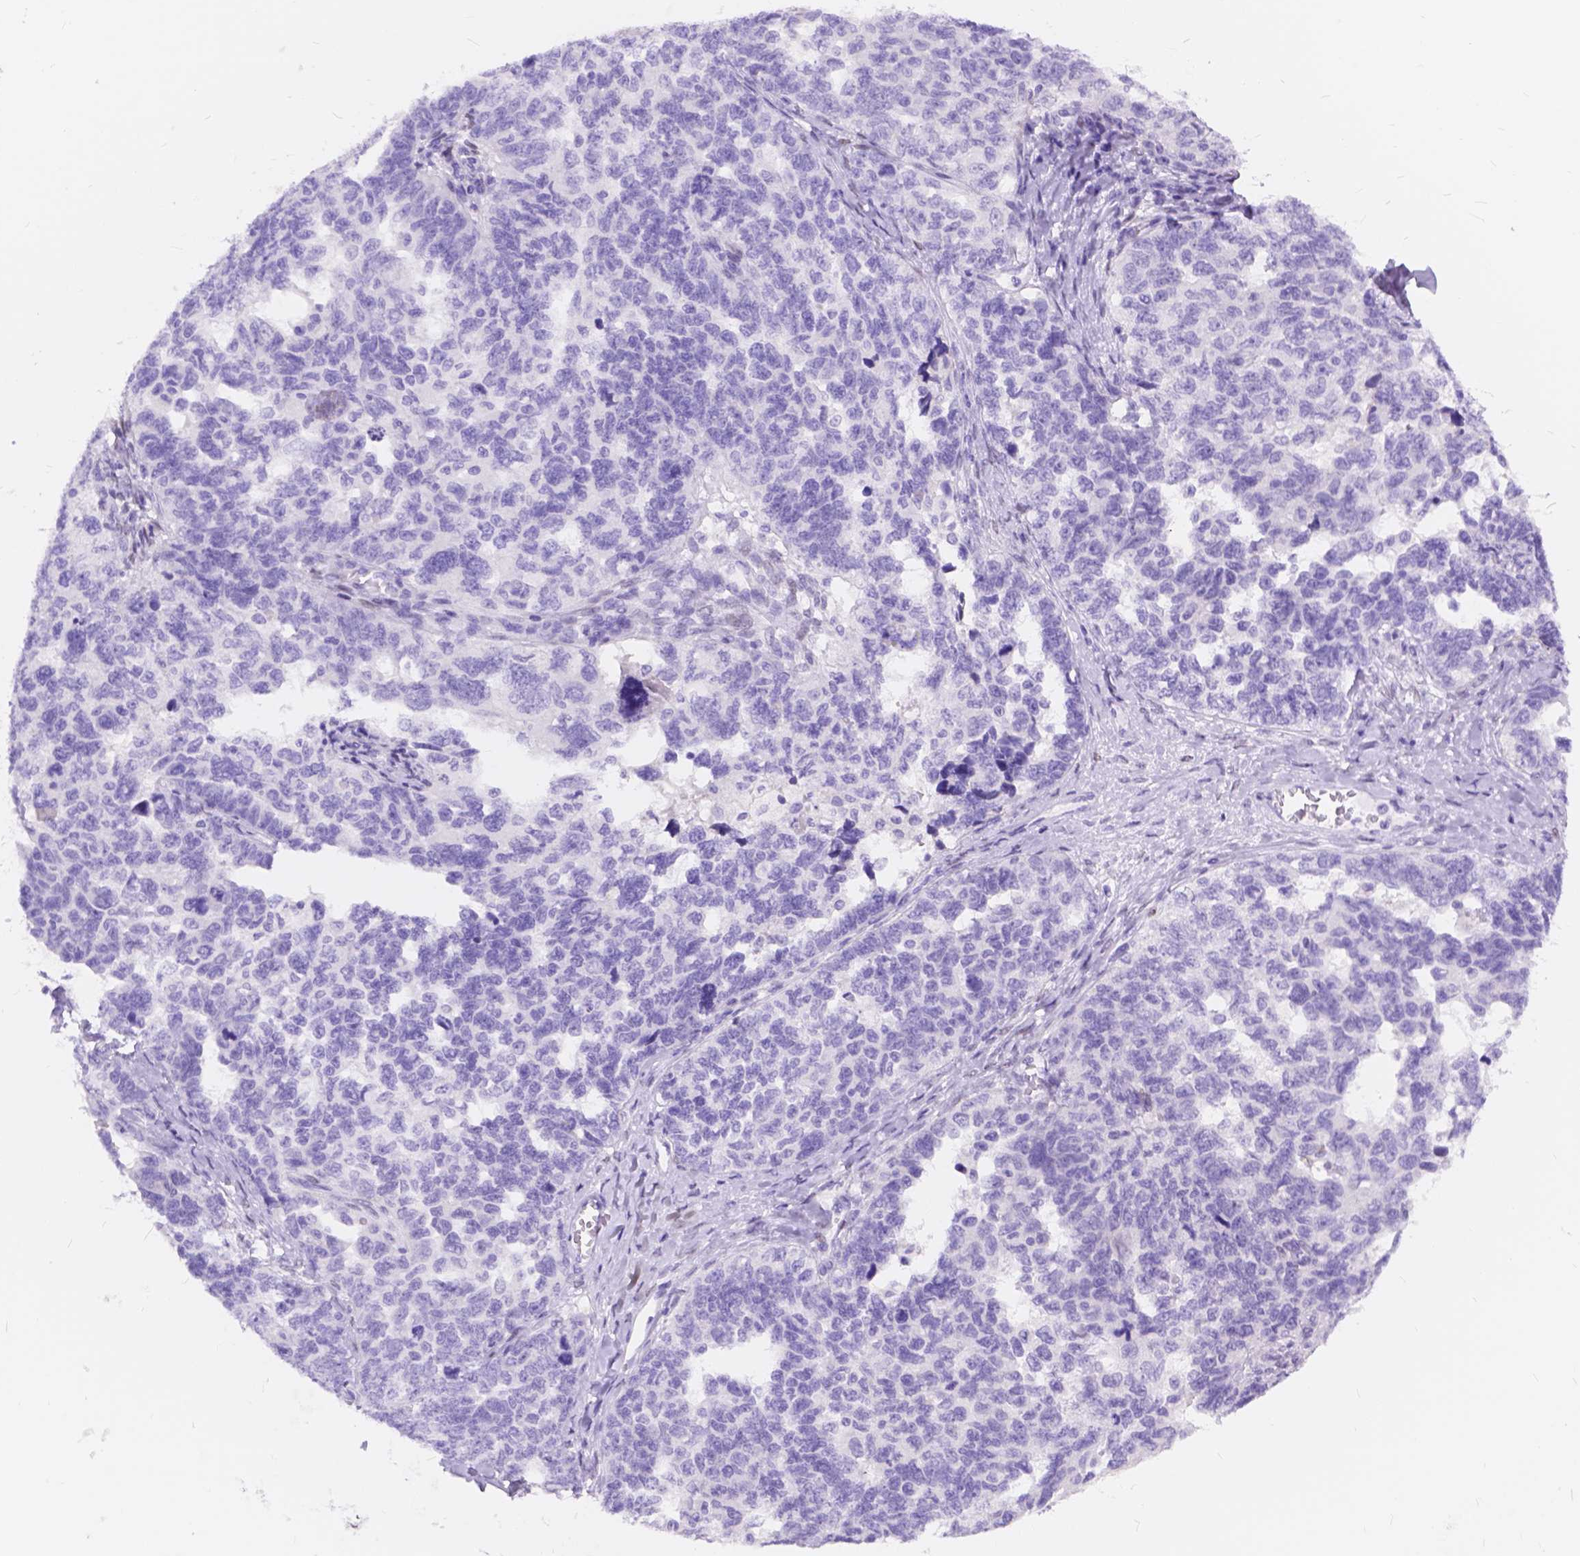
{"staining": {"intensity": "negative", "quantity": "none", "location": "none"}, "tissue": "ovarian cancer", "cell_type": "Tumor cells", "image_type": "cancer", "snomed": [{"axis": "morphology", "description": "Cystadenocarcinoma, serous, NOS"}, {"axis": "topography", "description": "Ovary"}], "caption": "Immunohistochemistry image of neoplastic tissue: human ovarian serous cystadenocarcinoma stained with DAB reveals no significant protein staining in tumor cells.", "gene": "FOXL2", "patient": {"sex": "female", "age": 69}}